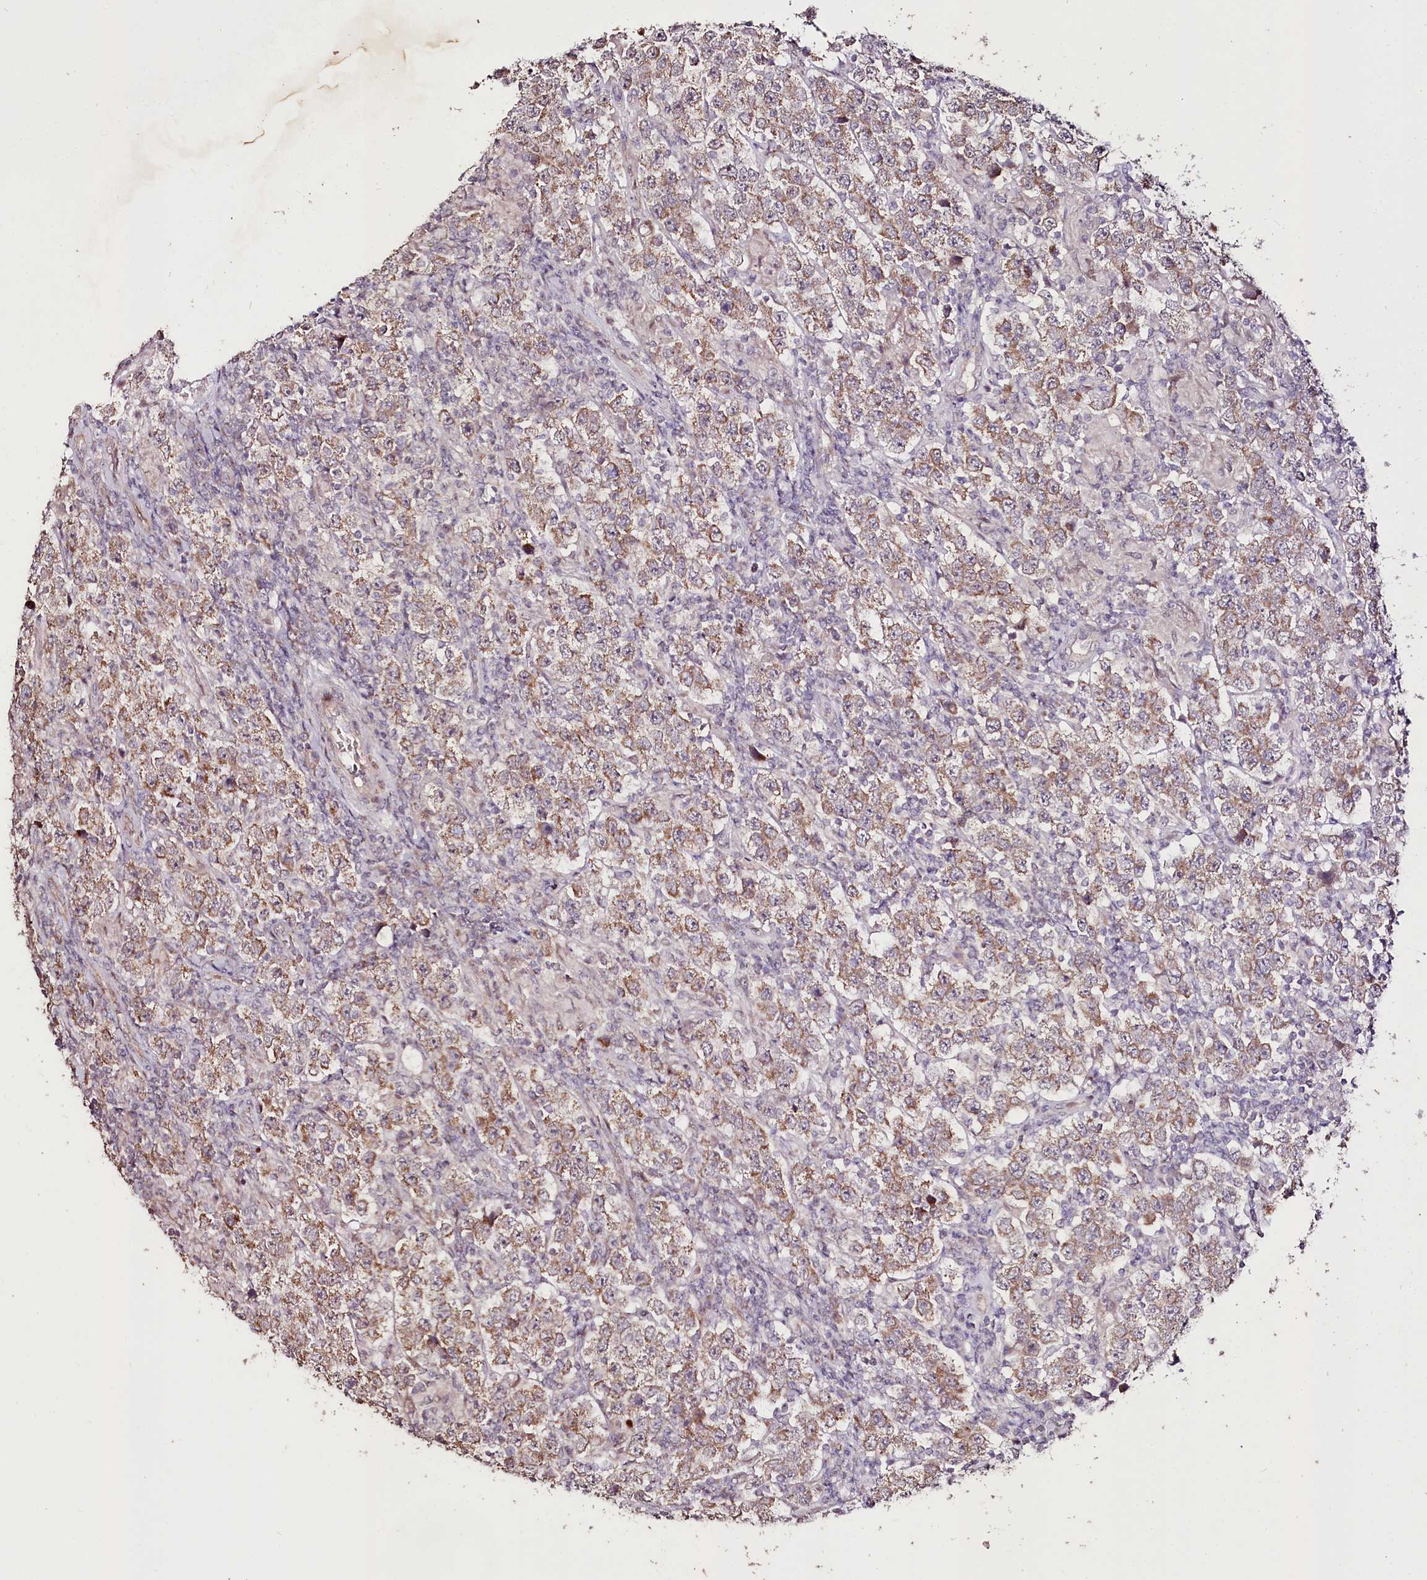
{"staining": {"intensity": "moderate", "quantity": ">75%", "location": "cytoplasmic/membranous"}, "tissue": "testis cancer", "cell_type": "Tumor cells", "image_type": "cancer", "snomed": [{"axis": "morphology", "description": "Normal tissue, NOS"}, {"axis": "morphology", "description": "Urothelial carcinoma, High grade"}, {"axis": "morphology", "description": "Seminoma, NOS"}, {"axis": "morphology", "description": "Carcinoma, Embryonal, NOS"}, {"axis": "topography", "description": "Urinary bladder"}, {"axis": "topography", "description": "Testis"}], "caption": "There is medium levels of moderate cytoplasmic/membranous staining in tumor cells of testis cancer (embryonal carcinoma), as demonstrated by immunohistochemical staining (brown color).", "gene": "CARD19", "patient": {"sex": "male", "age": 41}}